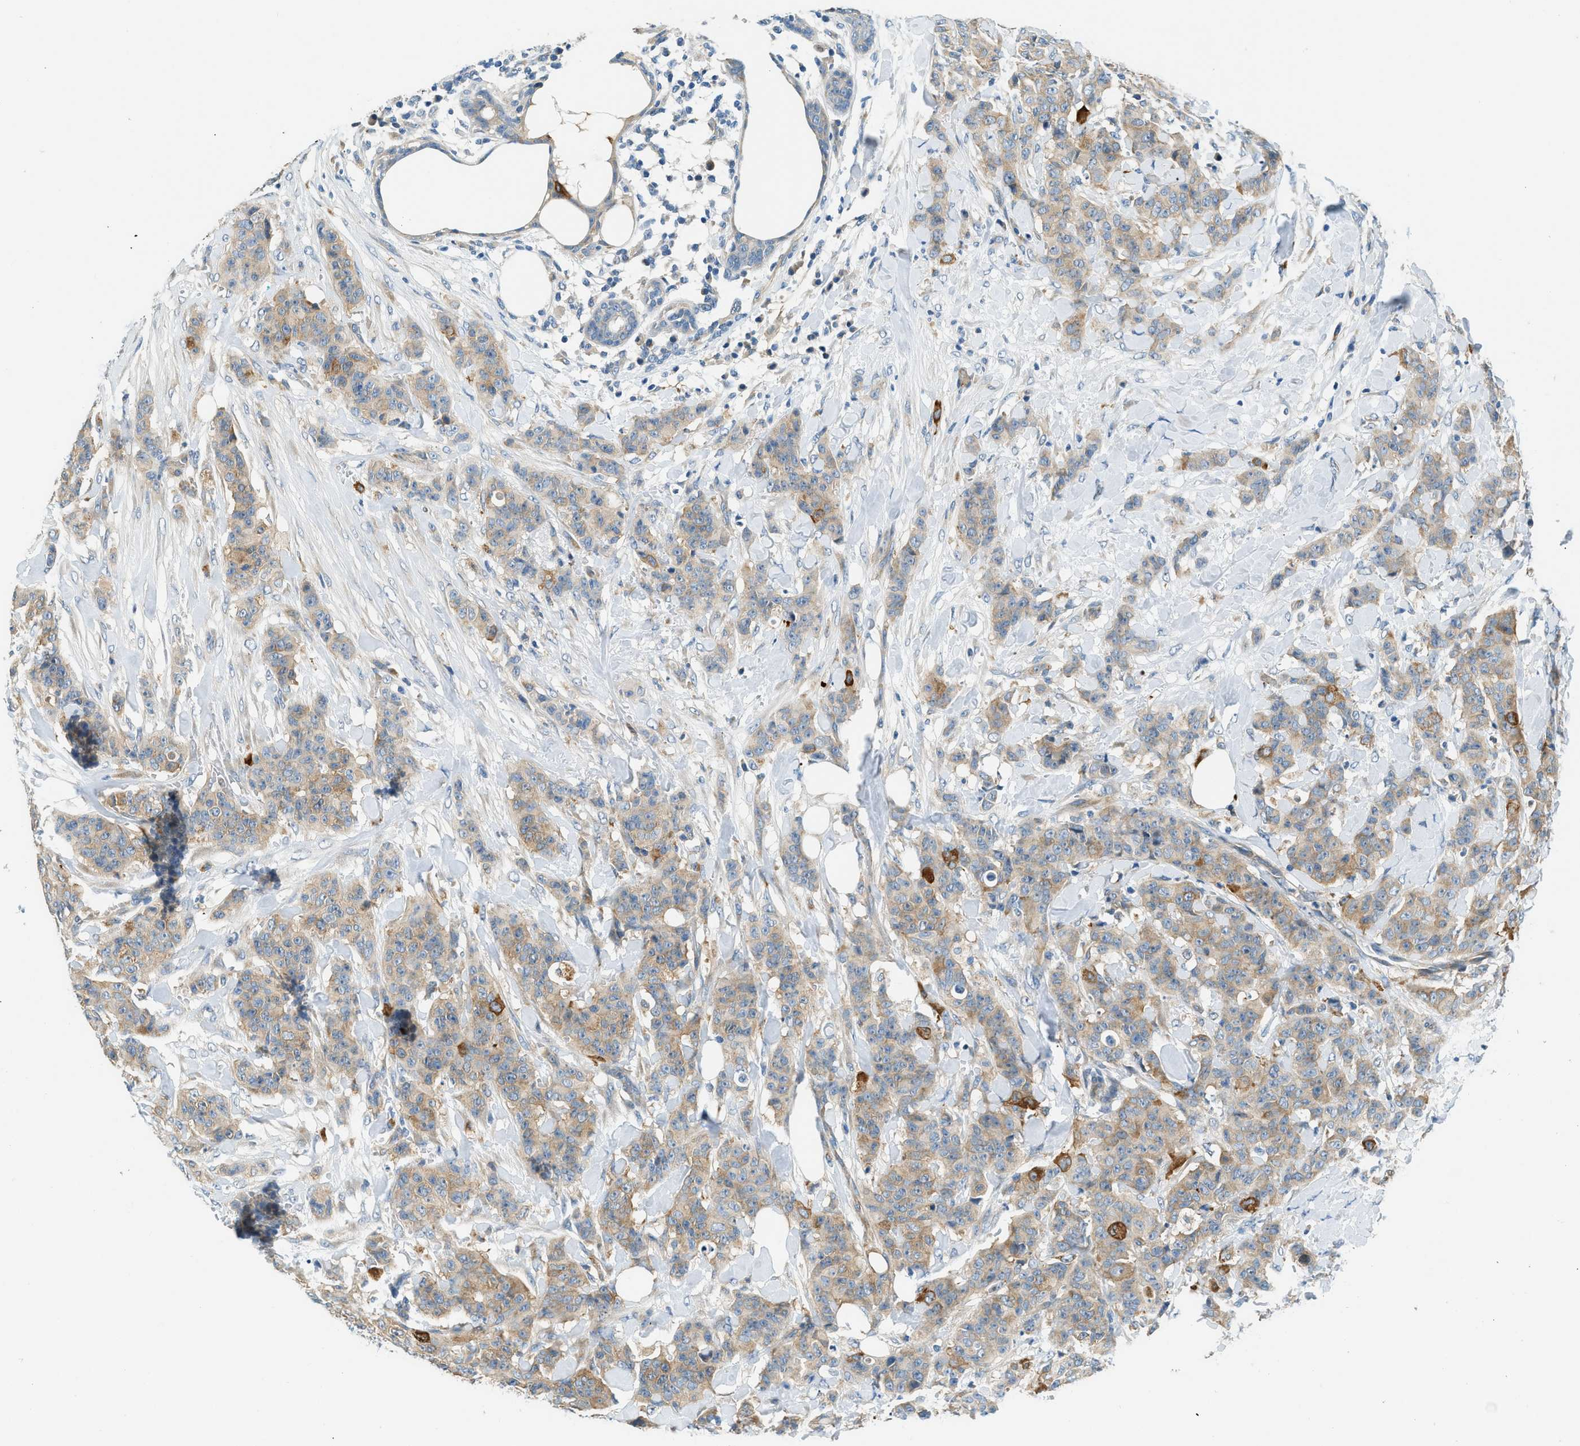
{"staining": {"intensity": "weak", "quantity": ">75%", "location": "cytoplasmic/membranous"}, "tissue": "breast cancer", "cell_type": "Tumor cells", "image_type": "cancer", "snomed": [{"axis": "morphology", "description": "Normal tissue, NOS"}, {"axis": "morphology", "description": "Duct carcinoma"}, {"axis": "topography", "description": "Breast"}], "caption": "Human breast cancer (intraductal carcinoma) stained with a protein marker reveals weak staining in tumor cells.", "gene": "ZNF367", "patient": {"sex": "female", "age": 40}}